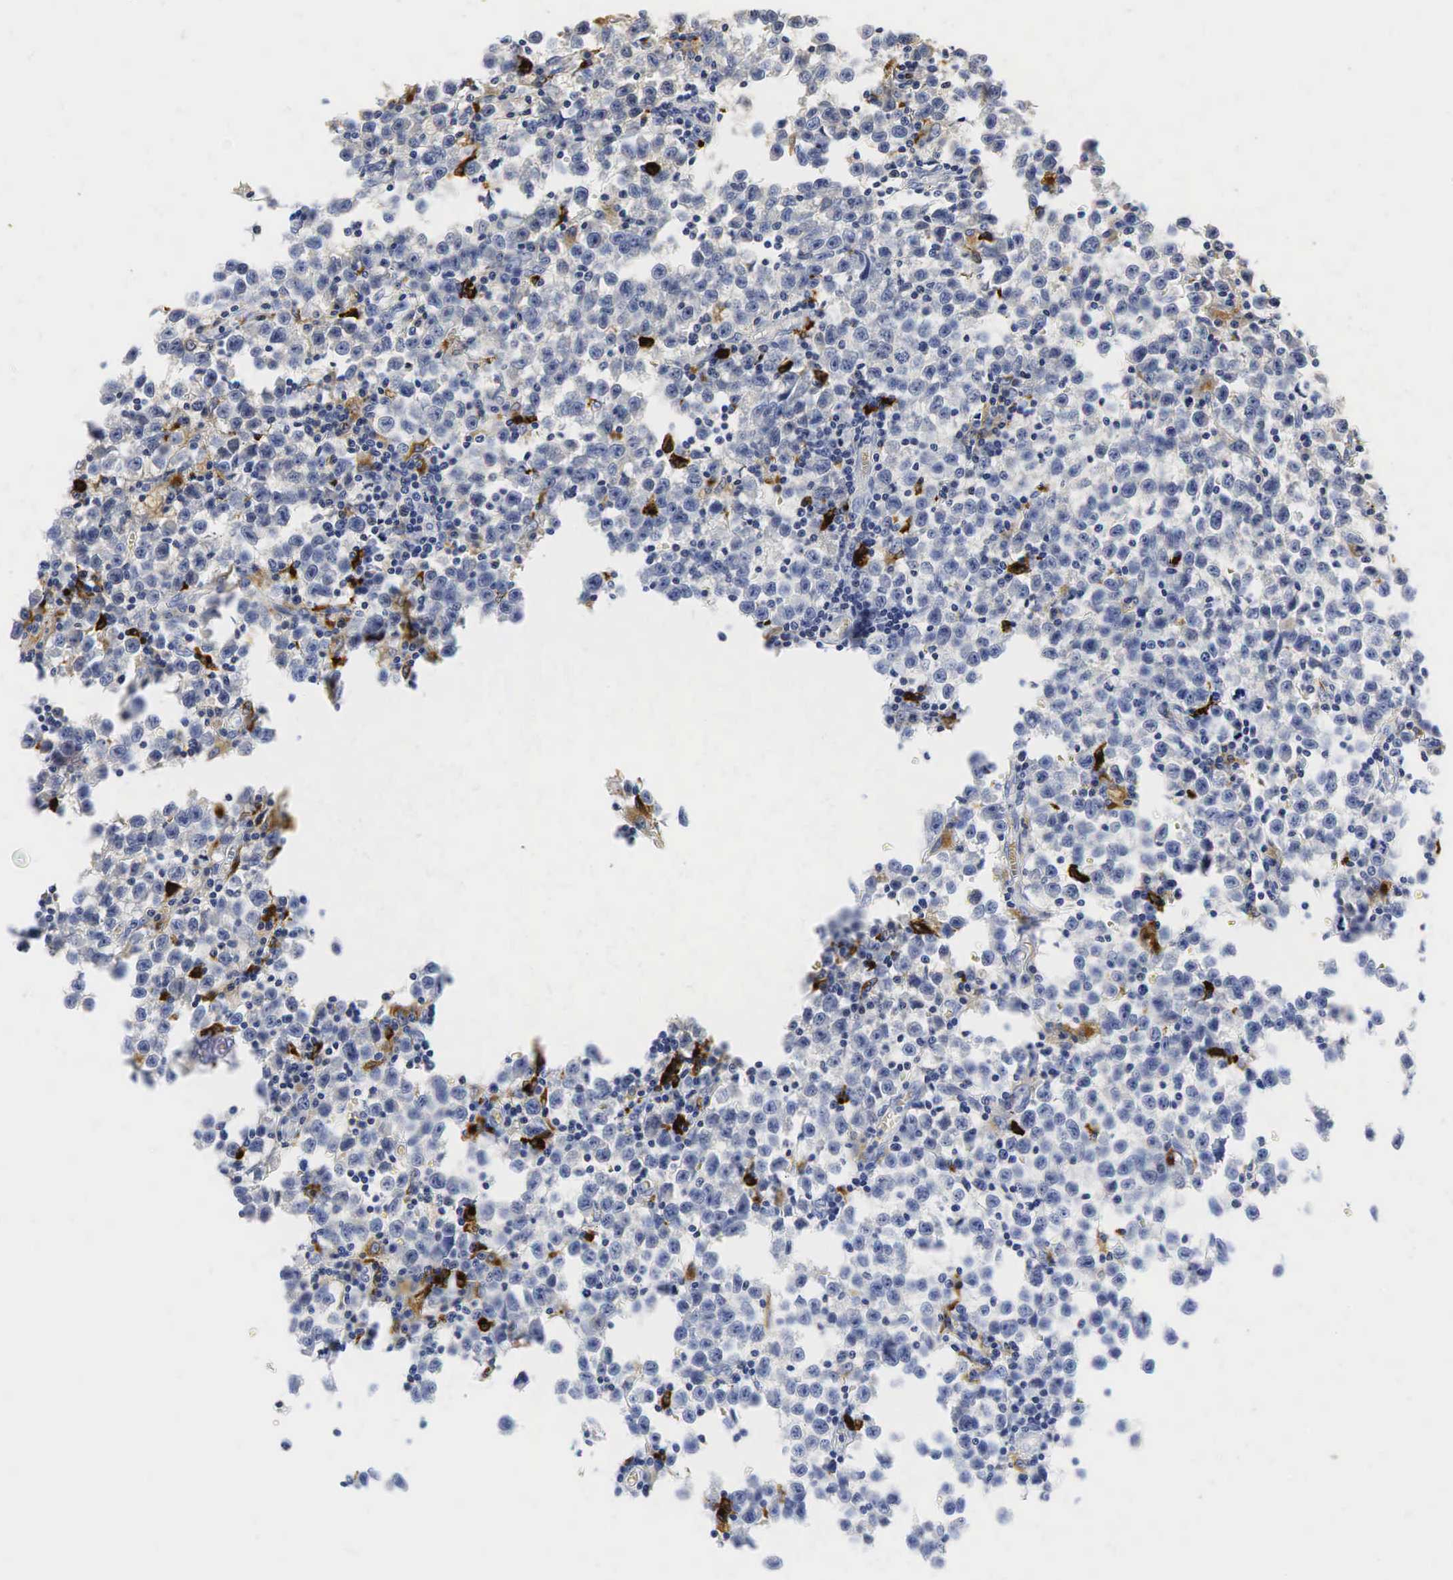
{"staining": {"intensity": "negative", "quantity": "none", "location": "none"}, "tissue": "testis cancer", "cell_type": "Tumor cells", "image_type": "cancer", "snomed": [{"axis": "morphology", "description": "Seminoma, NOS"}, {"axis": "topography", "description": "Testis"}], "caption": "Human seminoma (testis) stained for a protein using immunohistochemistry (IHC) exhibits no staining in tumor cells.", "gene": "LYZ", "patient": {"sex": "male", "age": 35}}